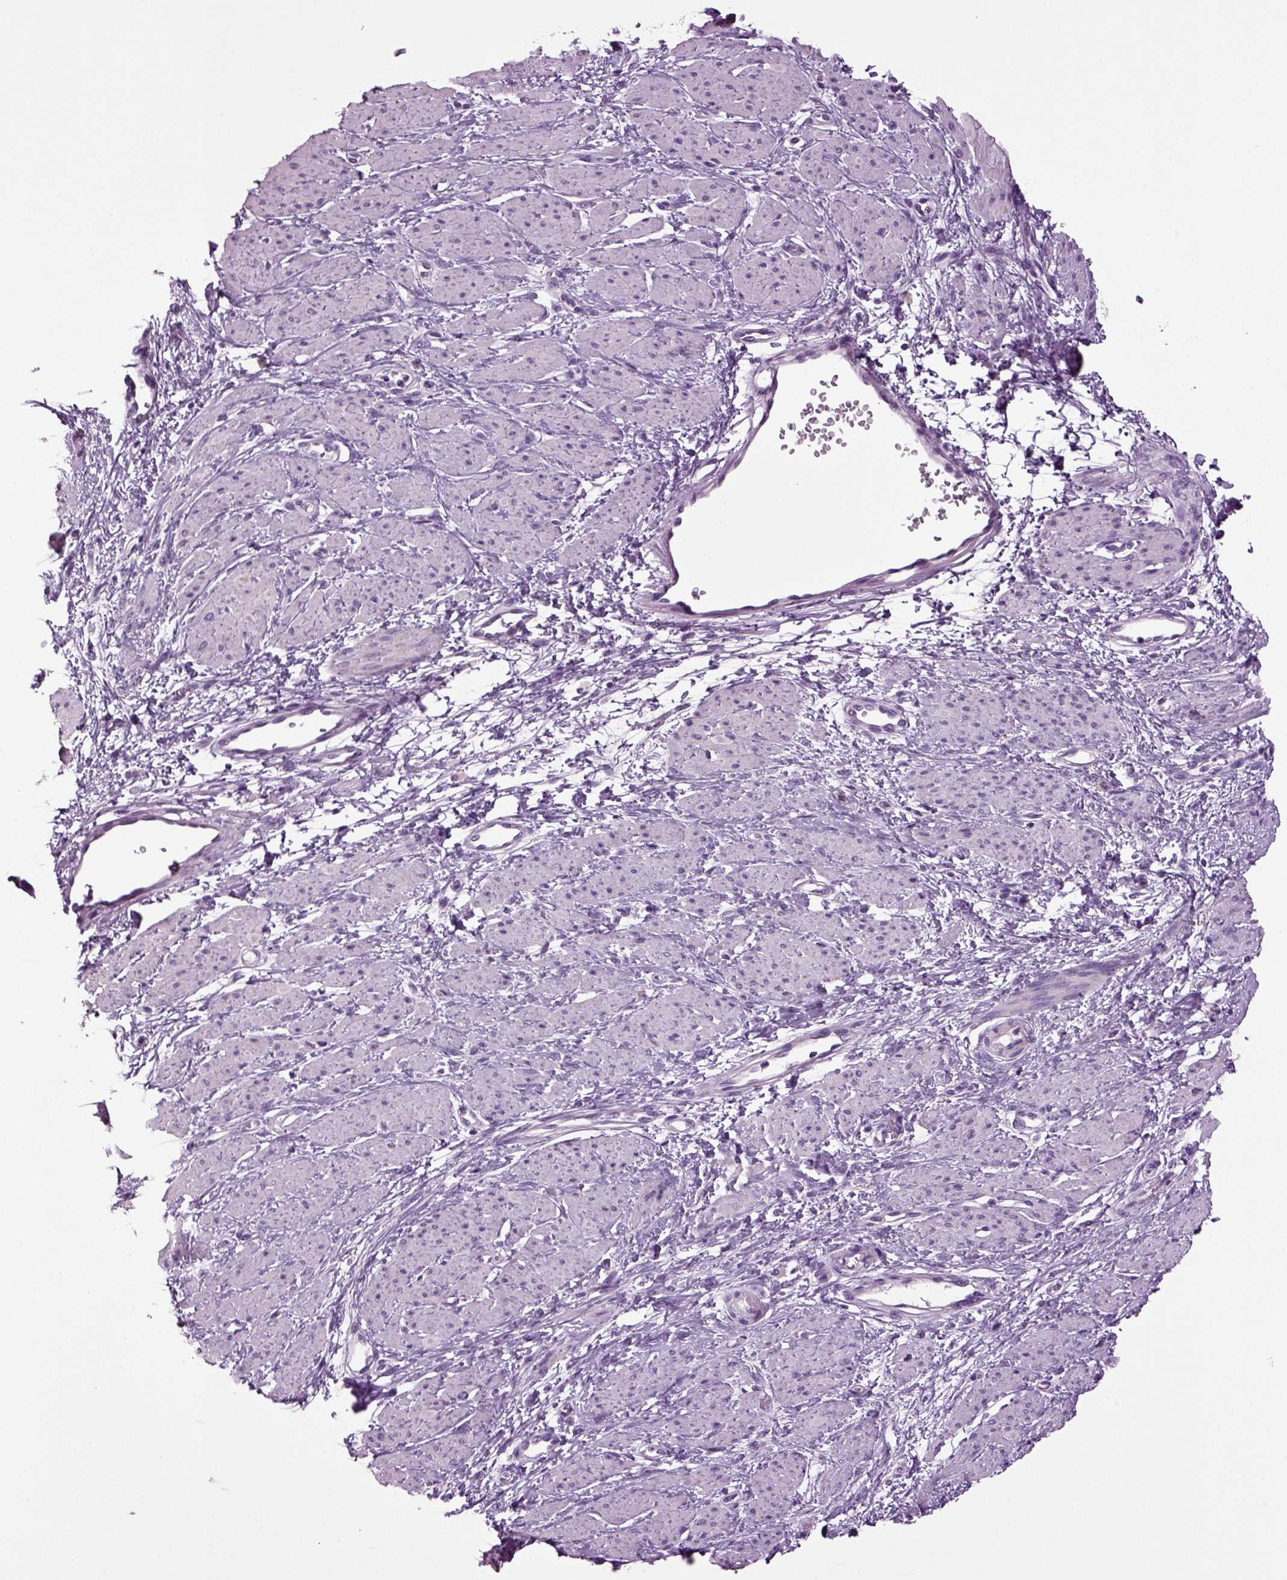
{"staining": {"intensity": "negative", "quantity": "none", "location": "none"}, "tissue": "smooth muscle", "cell_type": "Smooth muscle cells", "image_type": "normal", "snomed": [{"axis": "morphology", "description": "Normal tissue, NOS"}, {"axis": "topography", "description": "Smooth muscle"}, {"axis": "topography", "description": "Uterus"}], "caption": "A histopathology image of smooth muscle stained for a protein reveals no brown staining in smooth muscle cells.", "gene": "SLC17A6", "patient": {"sex": "female", "age": 39}}